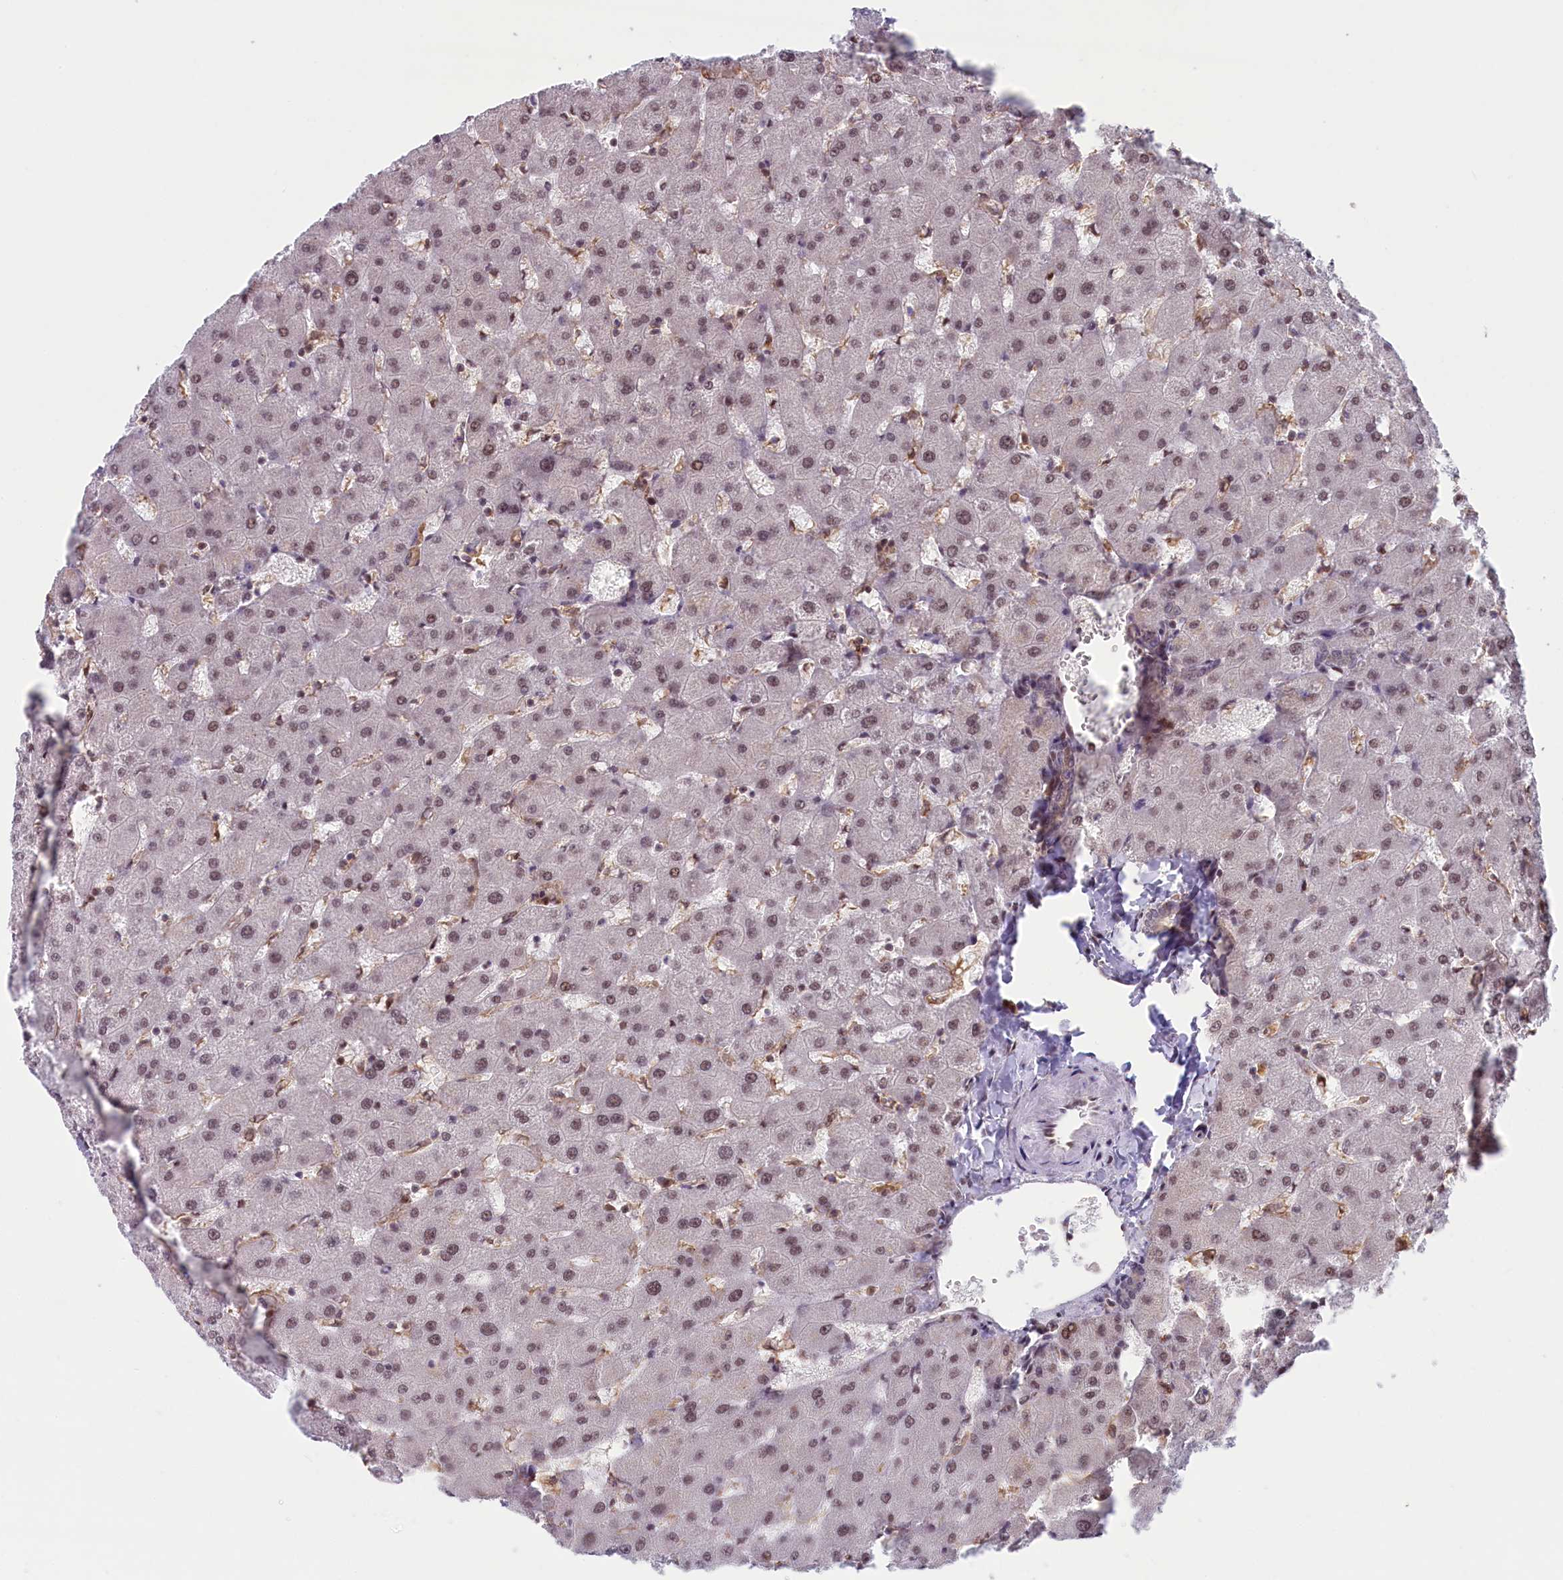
{"staining": {"intensity": "negative", "quantity": "none", "location": "none"}, "tissue": "liver", "cell_type": "Cholangiocytes", "image_type": "normal", "snomed": [{"axis": "morphology", "description": "Normal tissue, NOS"}, {"axis": "topography", "description": "Liver"}], "caption": "Immunohistochemistry (IHC) histopathology image of benign liver: liver stained with DAB exhibits no significant protein expression in cholangiocytes. (Stains: DAB (3,3'-diaminobenzidine) IHC with hematoxylin counter stain, Microscopy: brightfield microscopy at high magnification).", "gene": "FCHO1", "patient": {"sex": "female", "age": 63}}